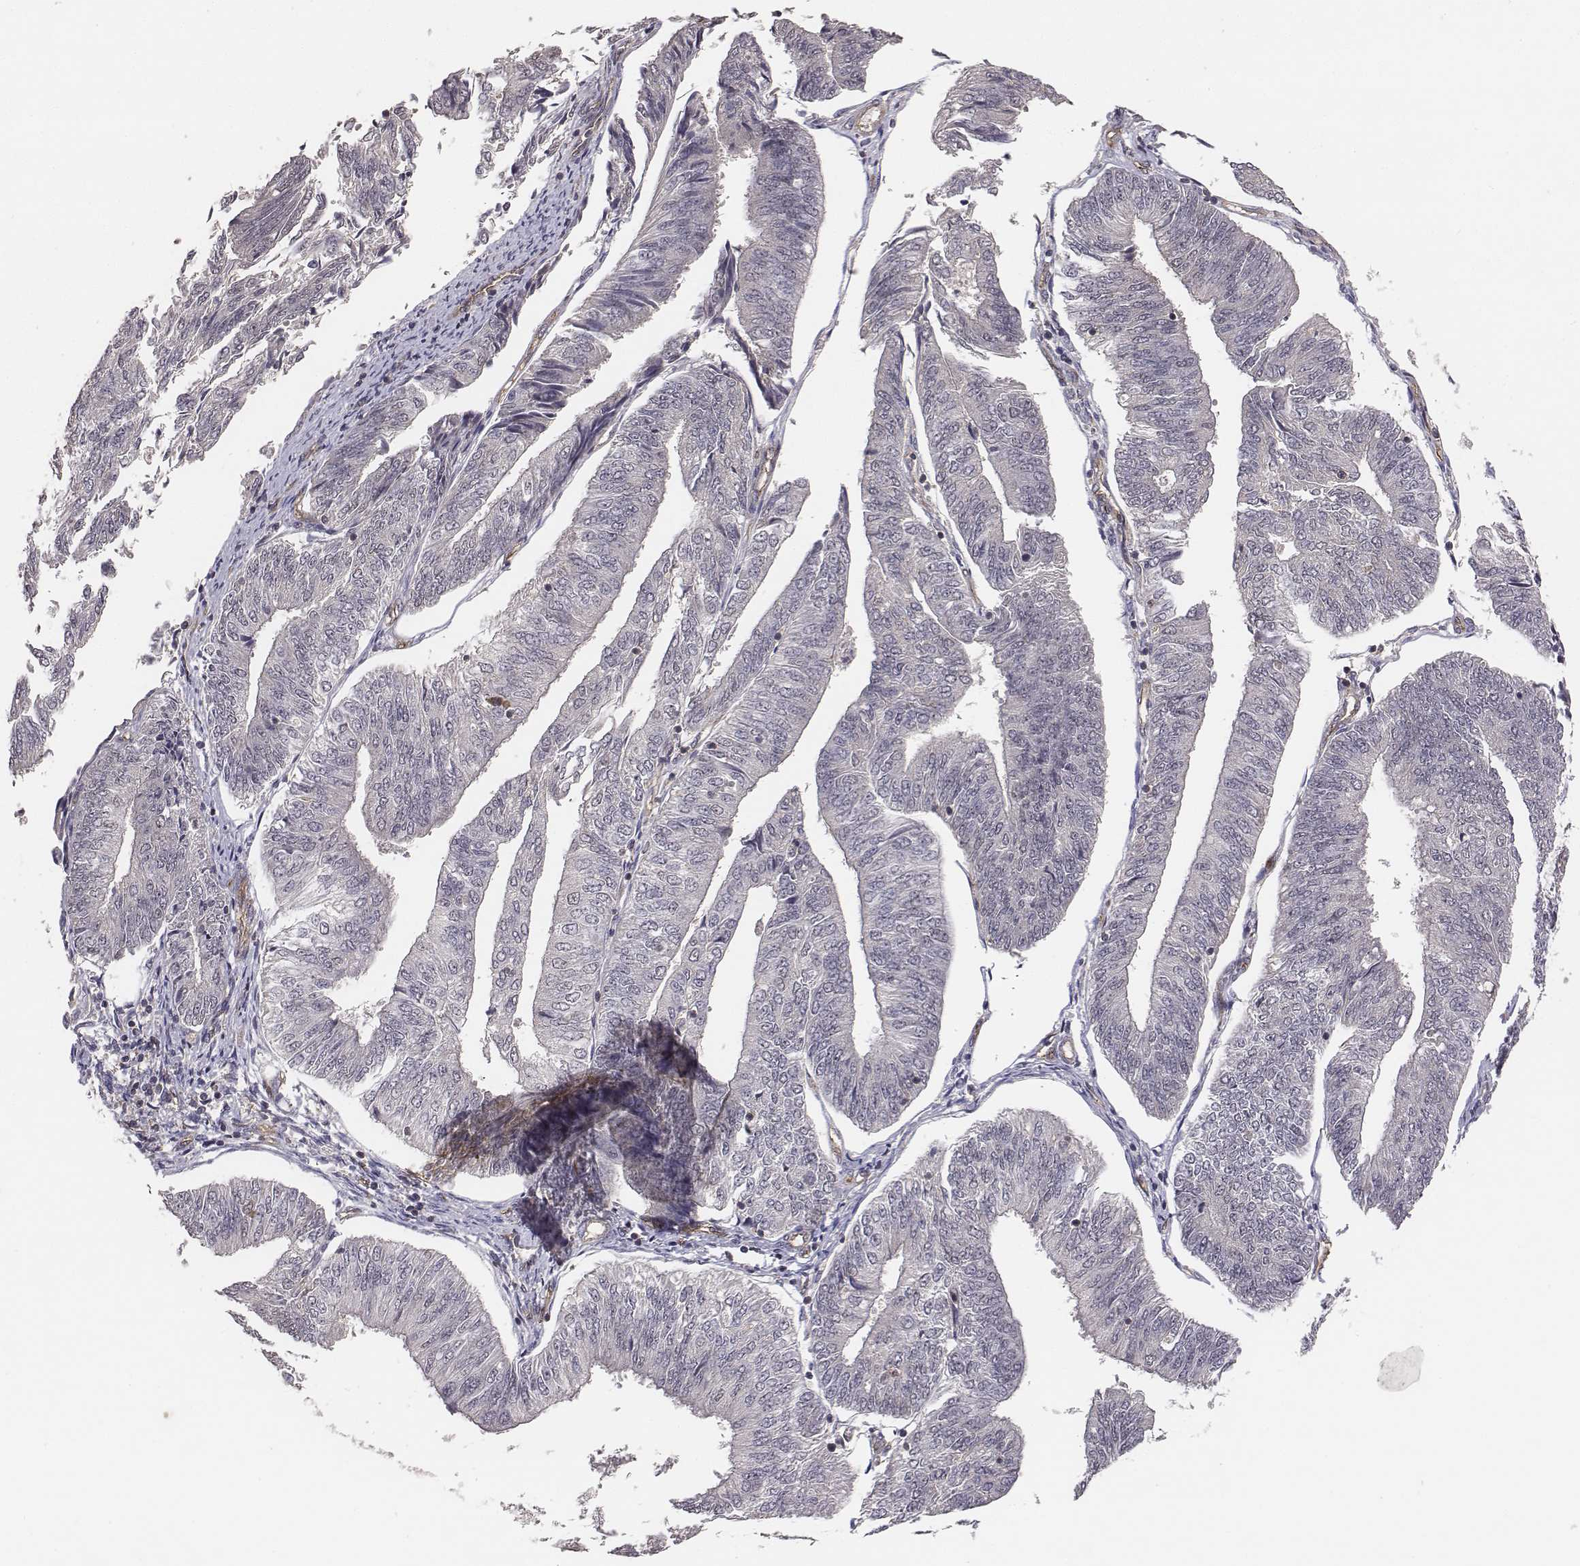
{"staining": {"intensity": "negative", "quantity": "none", "location": "none"}, "tissue": "endometrial cancer", "cell_type": "Tumor cells", "image_type": "cancer", "snomed": [{"axis": "morphology", "description": "Adenocarcinoma, NOS"}, {"axis": "topography", "description": "Endometrium"}], "caption": "There is no significant positivity in tumor cells of endometrial cancer.", "gene": "PTPRG", "patient": {"sex": "female", "age": 58}}